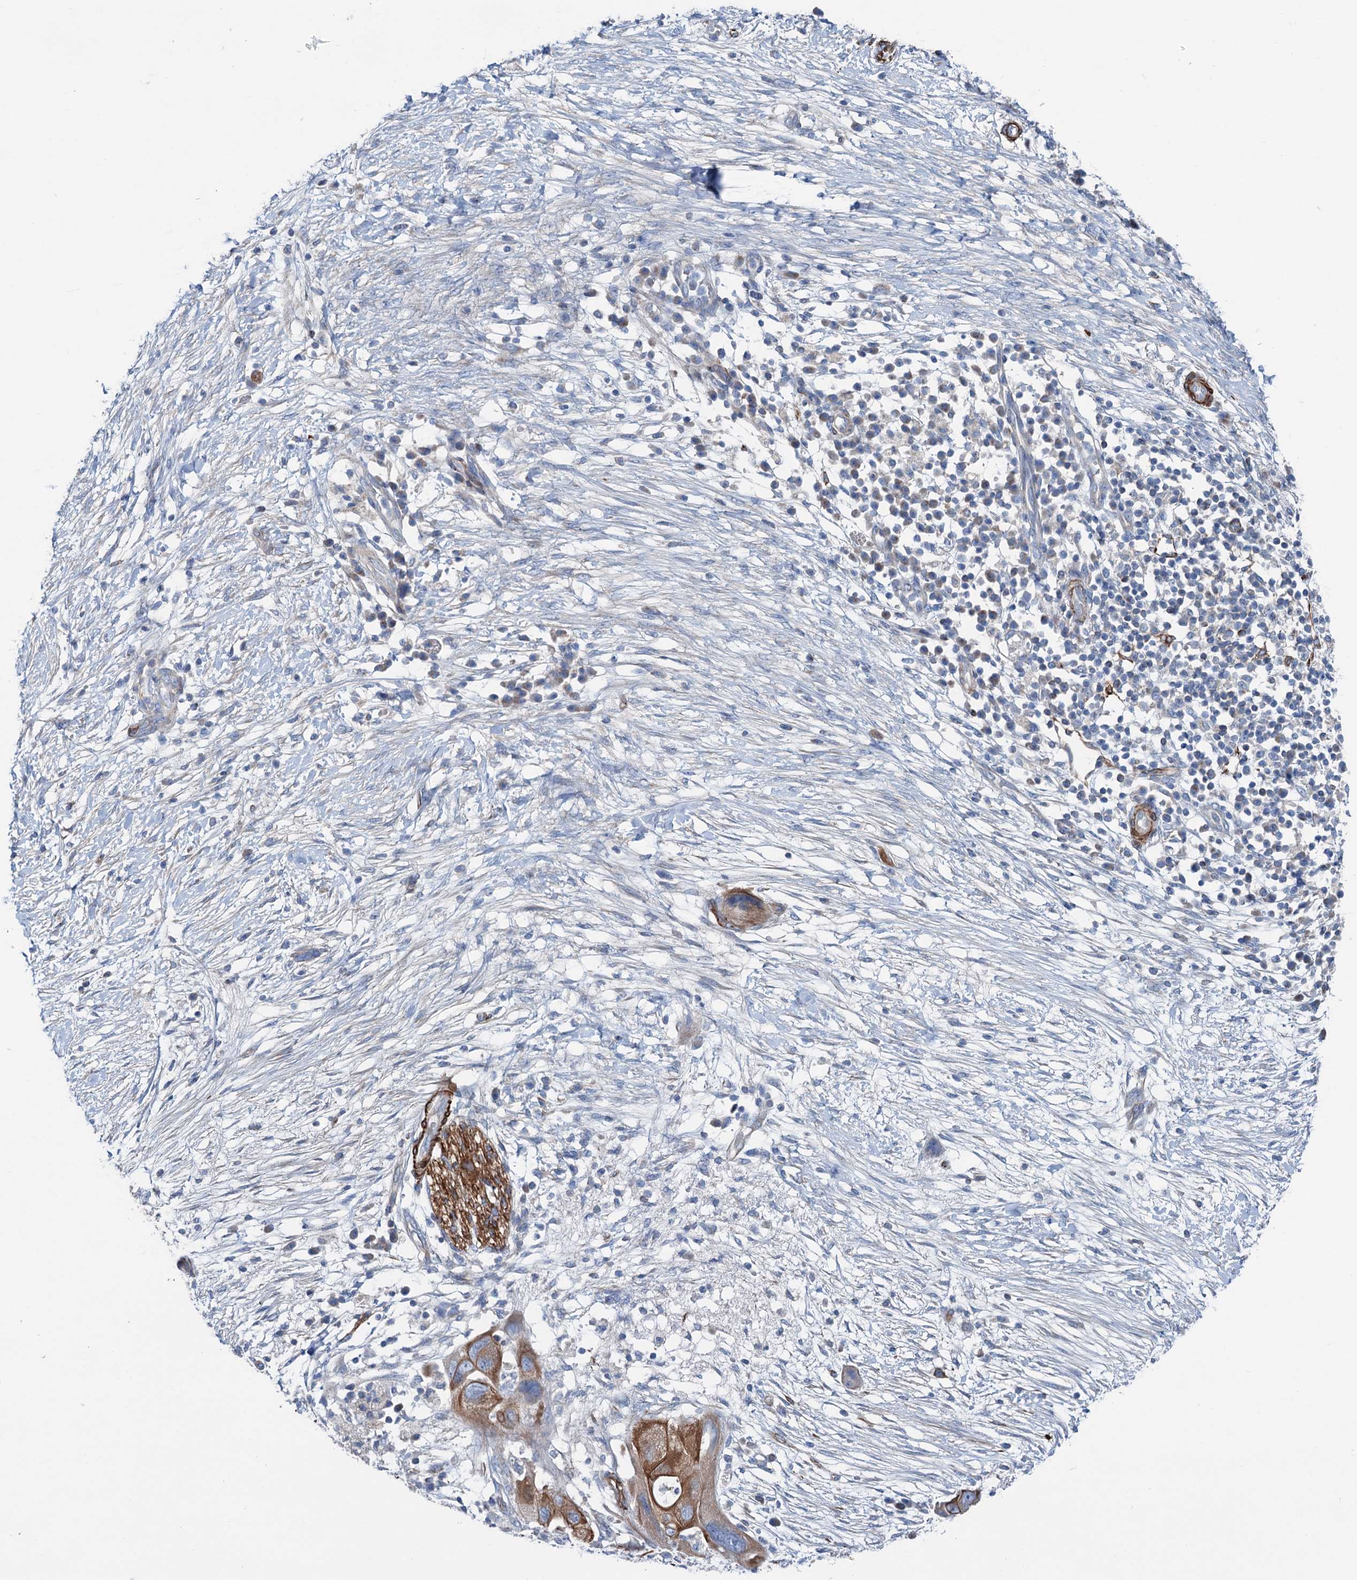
{"staining": {"intensity": "moderate", "quantity": ">75%", "location": "cytoplasmic/membranous"}, "tissue": "pancreatic cancer", "cell_type": "Tumor cells", "image_type": "cancer", "snomed": [{"axis": "morphology", "description": "Adenocarcinoma, NOS"}, {"axis": "topography", "description": "Pancreas"}], "caption": "This photomicrograph displays adenocarcinoma (pancreatic) stained with immunohistochemistry to label a protein in brown. The cytoplasmic/membranous of tumor cells show moderate positivity for the protein. Nuclei are counter-stained blue.", "gene": "CALCOCO1", "patient": {"sex": "male", "age": 68}}